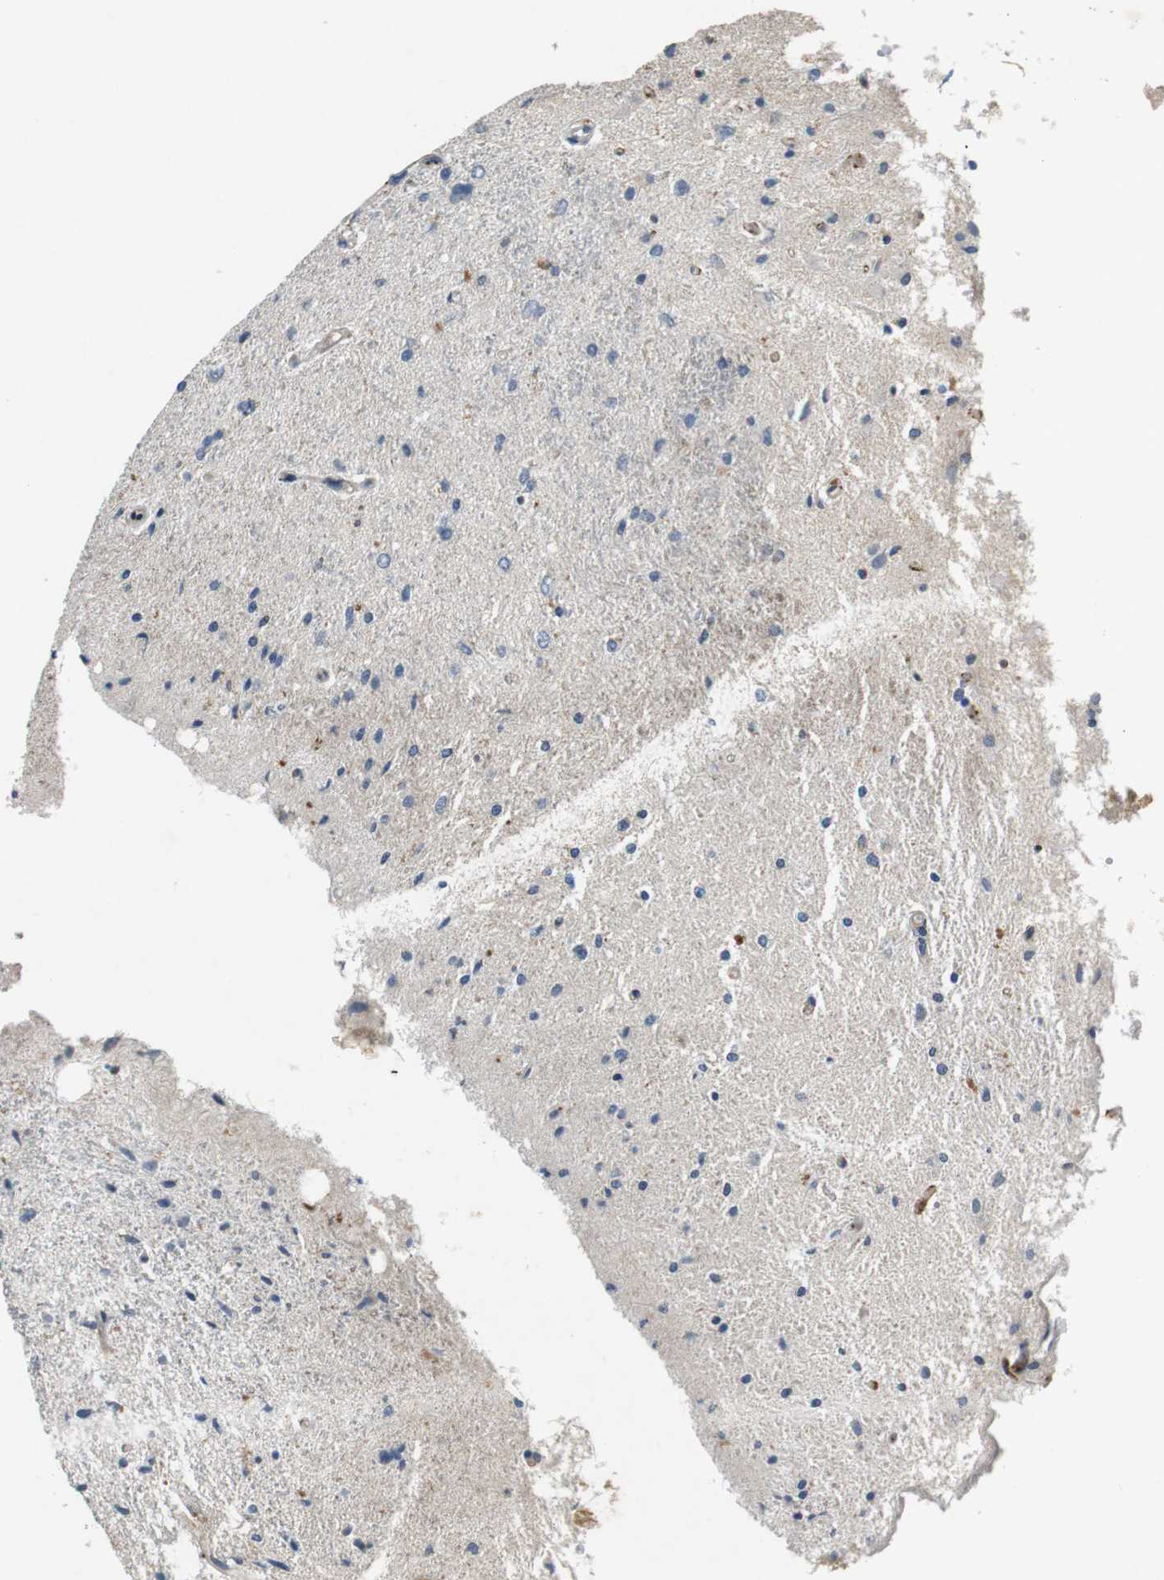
{"staining": {"intensity": "negative", "quantity": "none", "location": "none"}, "tissue": "glioma", "cell_type": "Tumor cells", "image_type": "cancer", "snomed": [{"axis": "morphology", "description": "Glioma, malignant, Low grade"}, {"axis": "topography", "description": "Brain"}], "caption": "The photomicrograph reveals no significant positivity in tumor cells of glioma.", "gene": "PVR", "patient": {"sex": "male", "age": 77}}